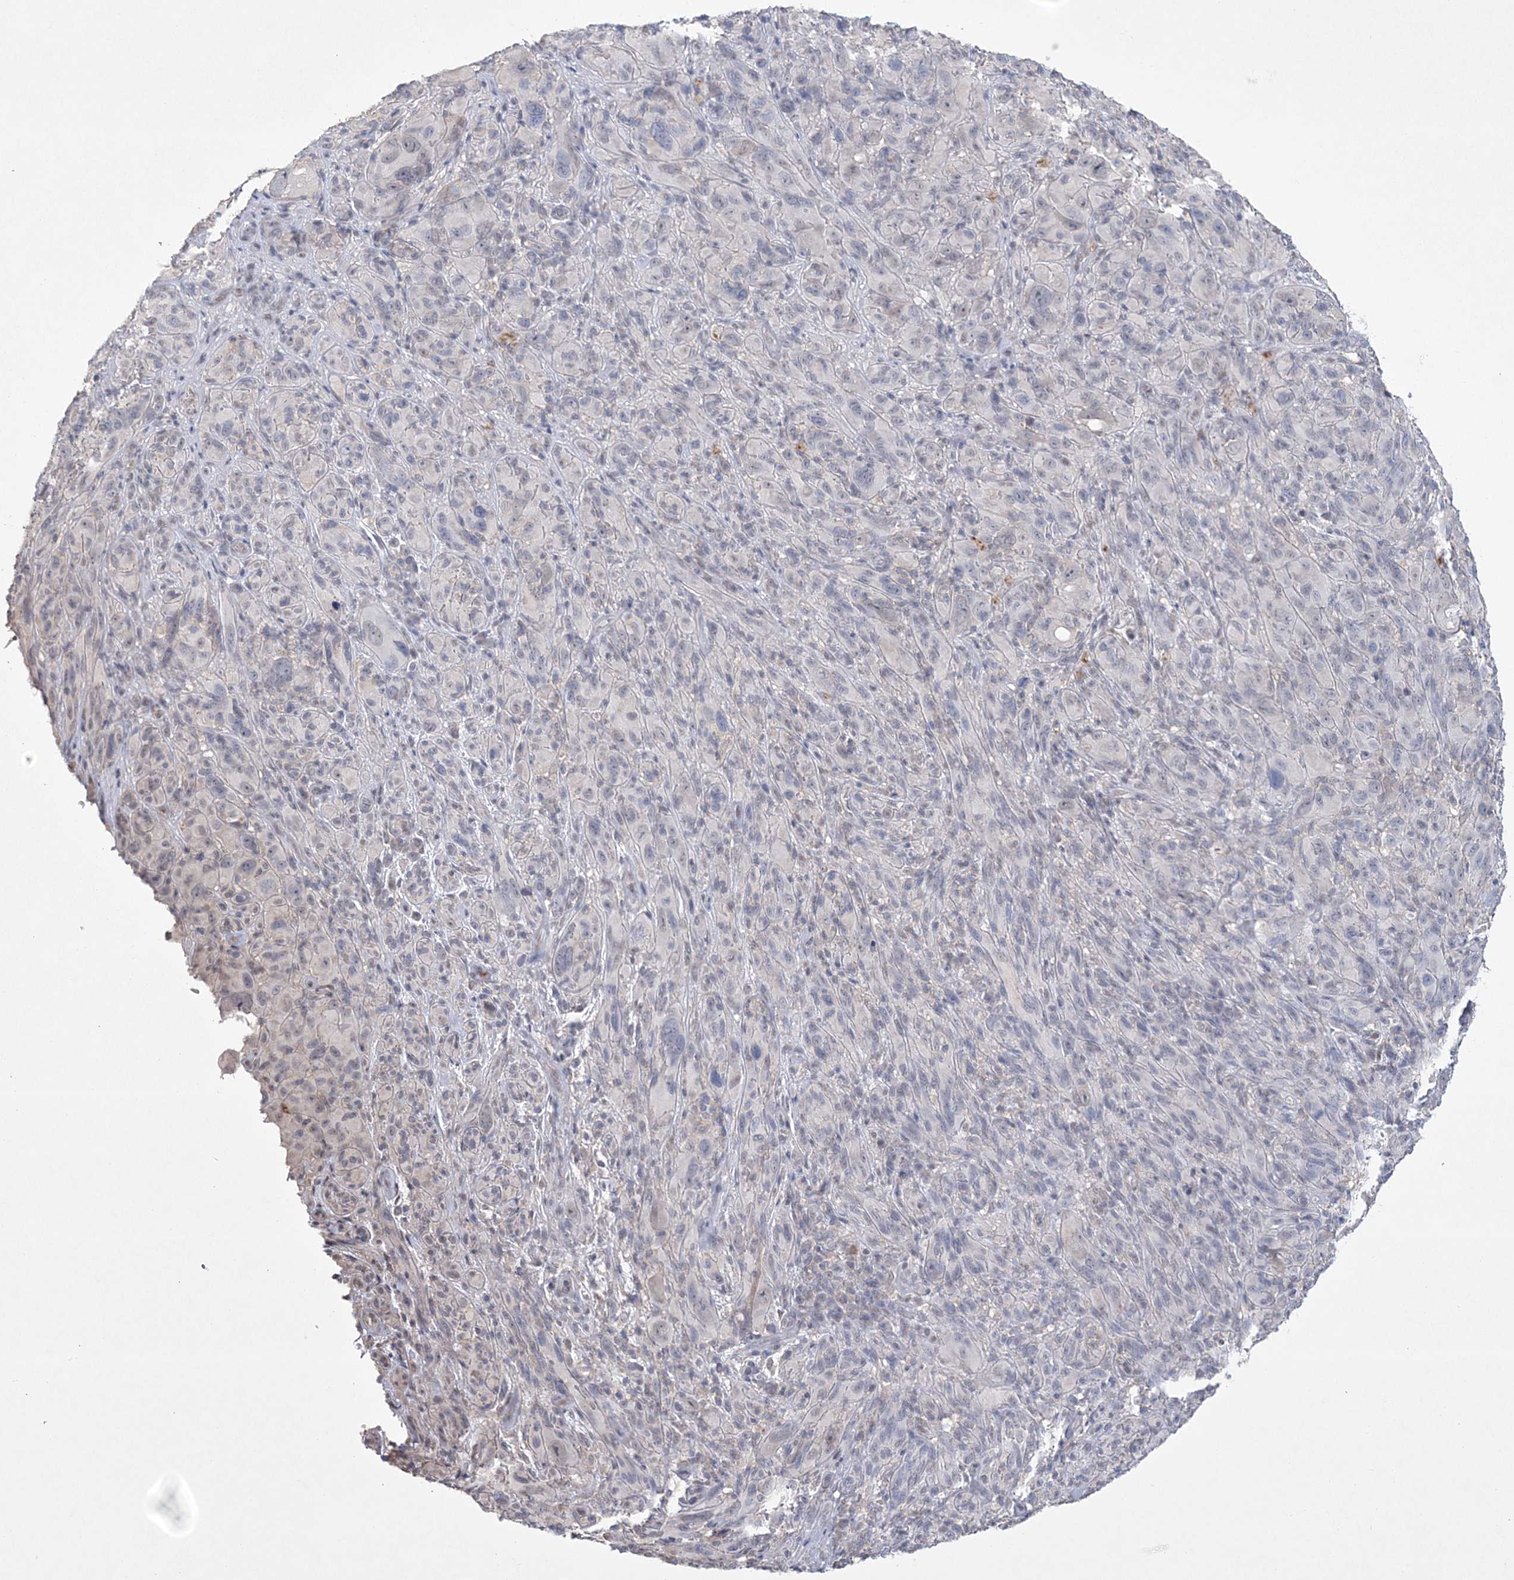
{"staining": {"intensity": "negative", "quantity": "none", "location": "none"}, "tissue": "melanoma", "cell_type": "Tumor cells", "image_type": "cancer", "snomed": [{"axis": "morphology", "description": "Malignant melanoma, NOS"}, {"axis": "topography", "description": "Skin of head"}], "caption": "Malignant melanoma was stained to show a protein in brown. There is no significant staining in tumor cells.", "gene": "DPCD", "patient": {"sex": "male", "age": 96}}